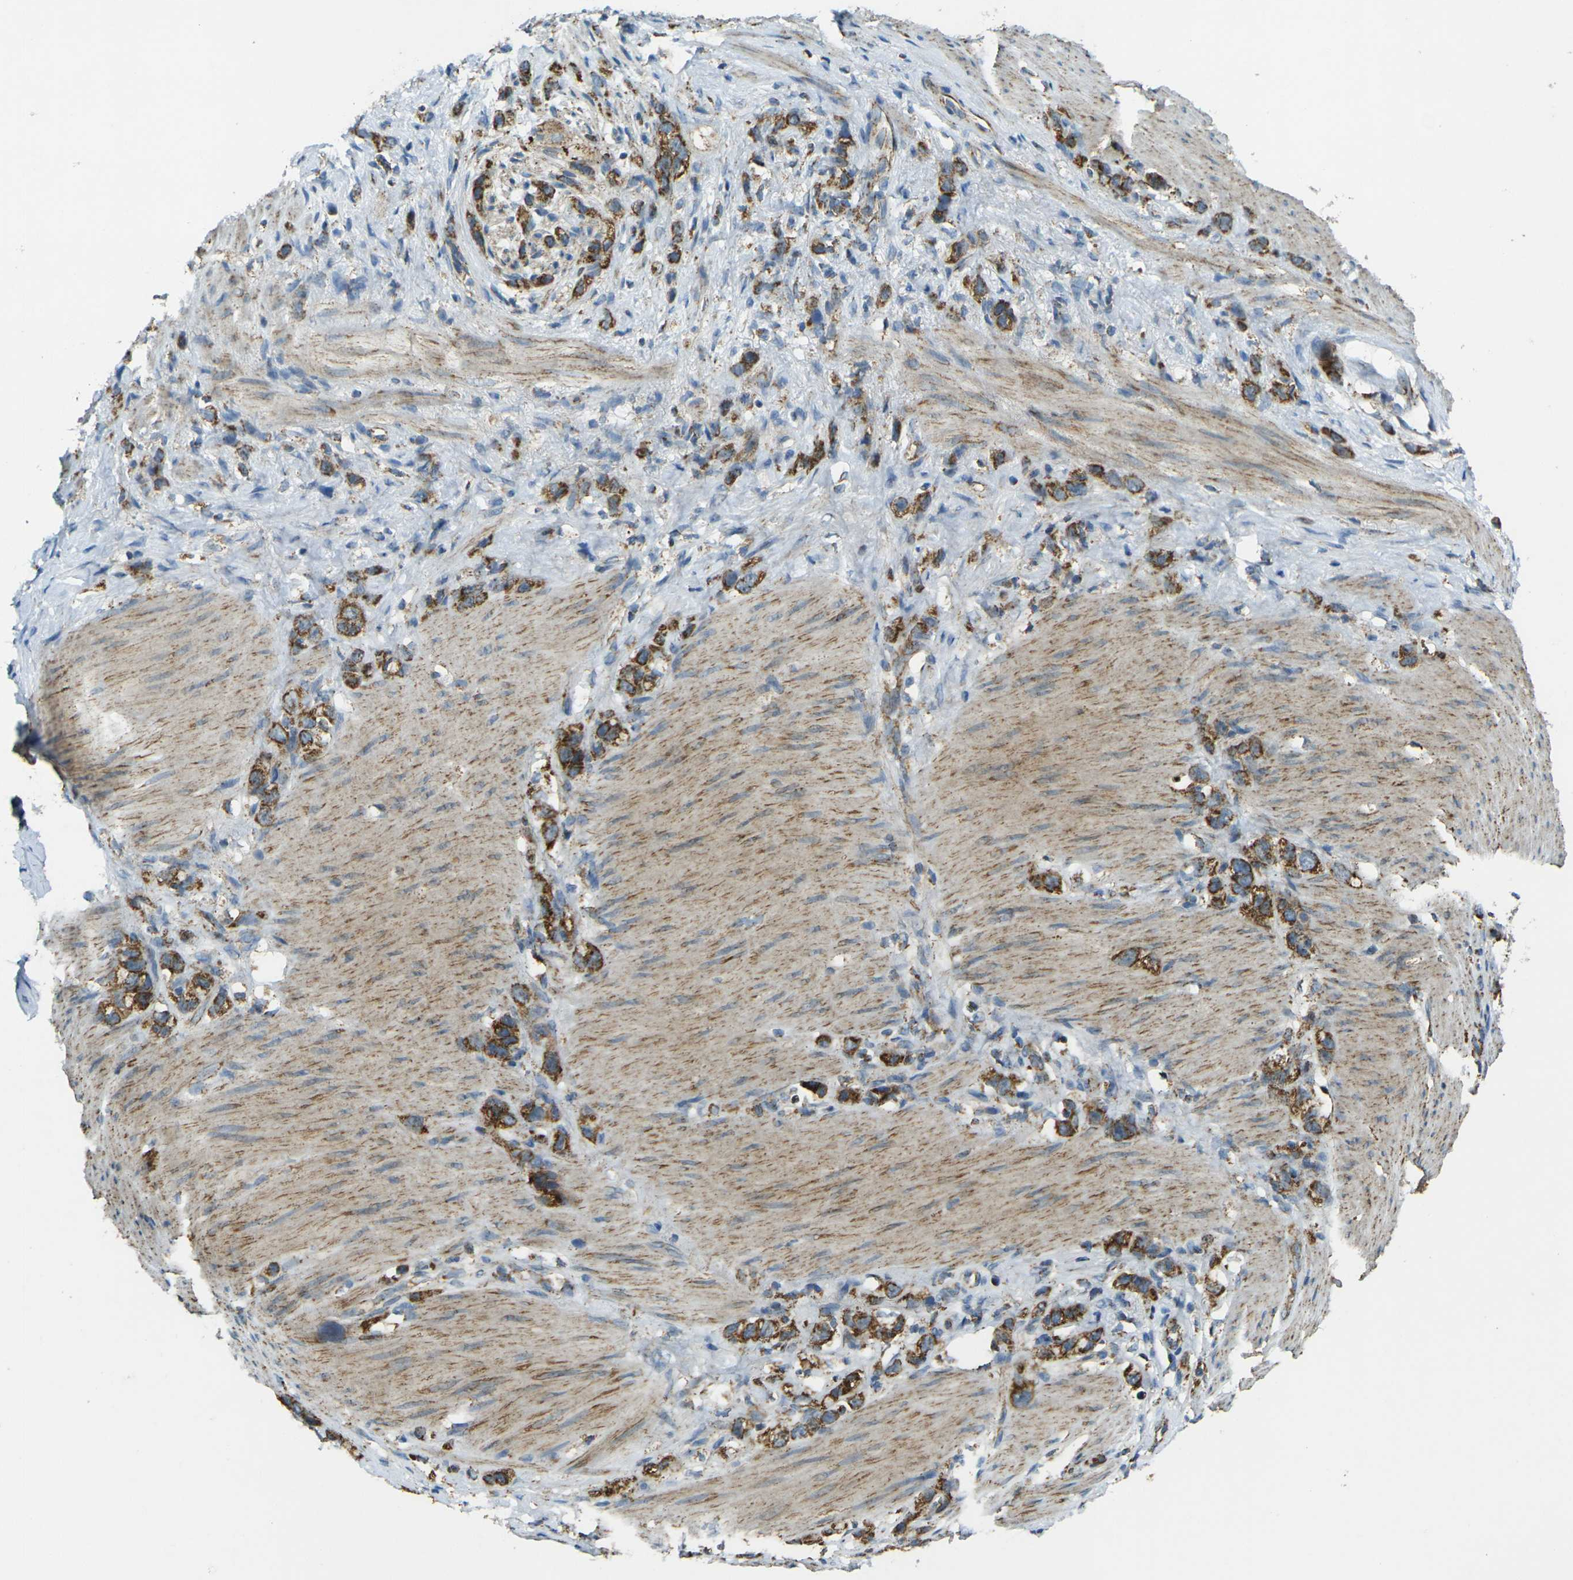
{"staining": {"intensity": "strong", "quantity": ">75%", "location": "cytoplasmic/membranous"}, "tissue": "stomach cancer", "cell_type": "Tumor cells", "image_type": "cancer", "snomed": [{"axis": "morphology", "description": "Normal tissue, NOS"}, {"axis": "morphology", "description": "Adenocarcinoma, NOS"}, {"axis": "morphology", "description": "Adenocarcinoma, High grade"}, {"axis": "topography", "description": "Stomach, upper"}, {"axis": "topography", "description": "Stomach"}], "caption": "Adenocarcinoma (stomach) stained for a protein (brown) displays strong cytoplasmic/membranous positive expression in about >75% of tumor cells.", "gene": "IGF1R", "patient": {"sex": "female", "age": 65}}